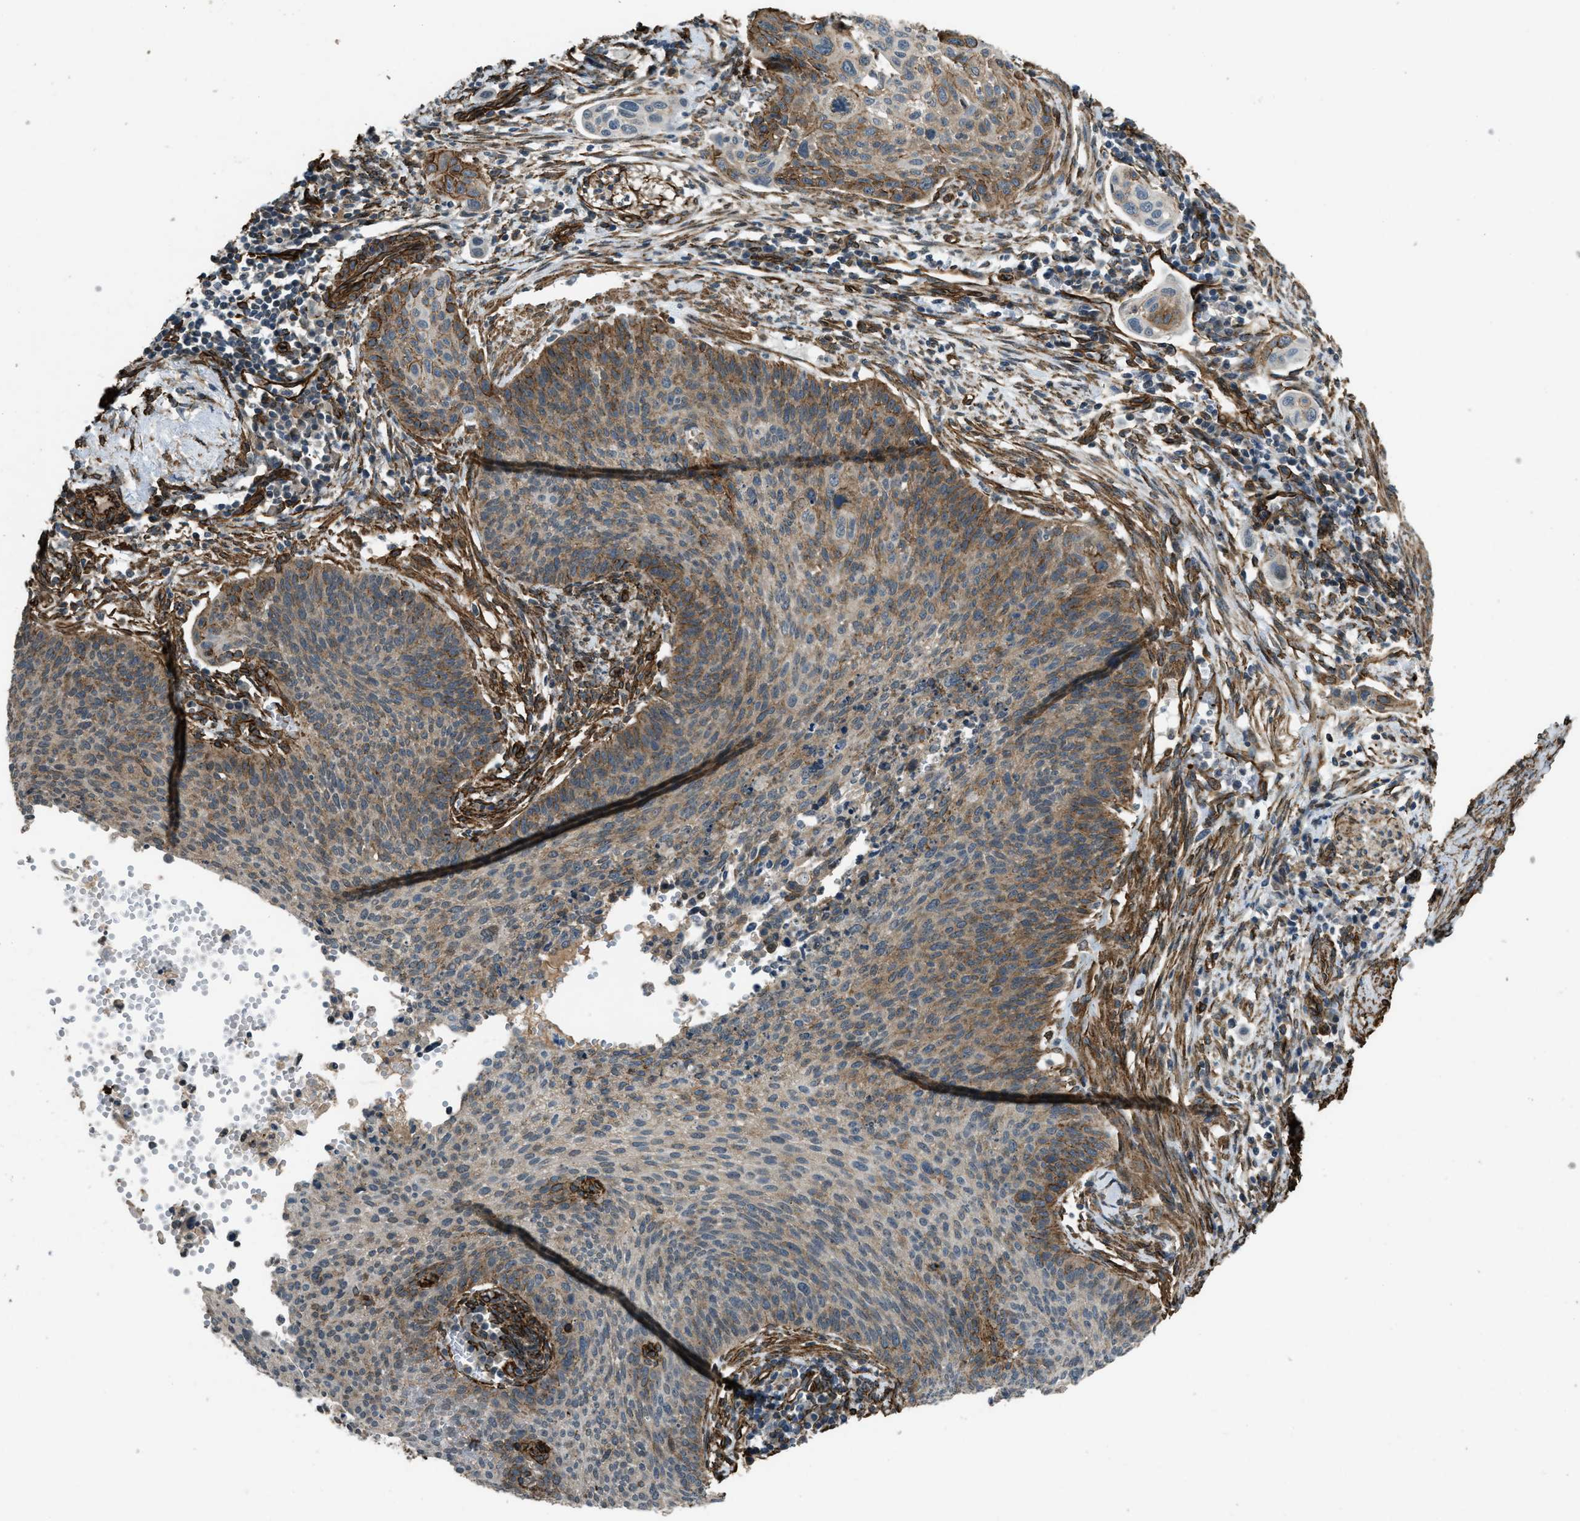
{"staining": {"intensity": "moderate", "quantity": ">75%", "location": "cytoplasmic/membranous"}, "tissue": "cervical cancer", "cell_type": "Tumor cells", "image_type": "cancer", "snomed": [{"axis": "morphology", "description": "Squamous cell carcinoma, NOS"}, {"axis": "topography", "description": "Cervix"}], "caption": "DAB (3,3'-diaminobenzidine) immunohistochemical staining of cervical cancer (squamous cell carcinoma) reveals moderate cytoplasmic/membranous protein positivity in approximately >75% of tumor cells.", "gene": "NMB", "patient": {"sex": "female", "age": 70}}